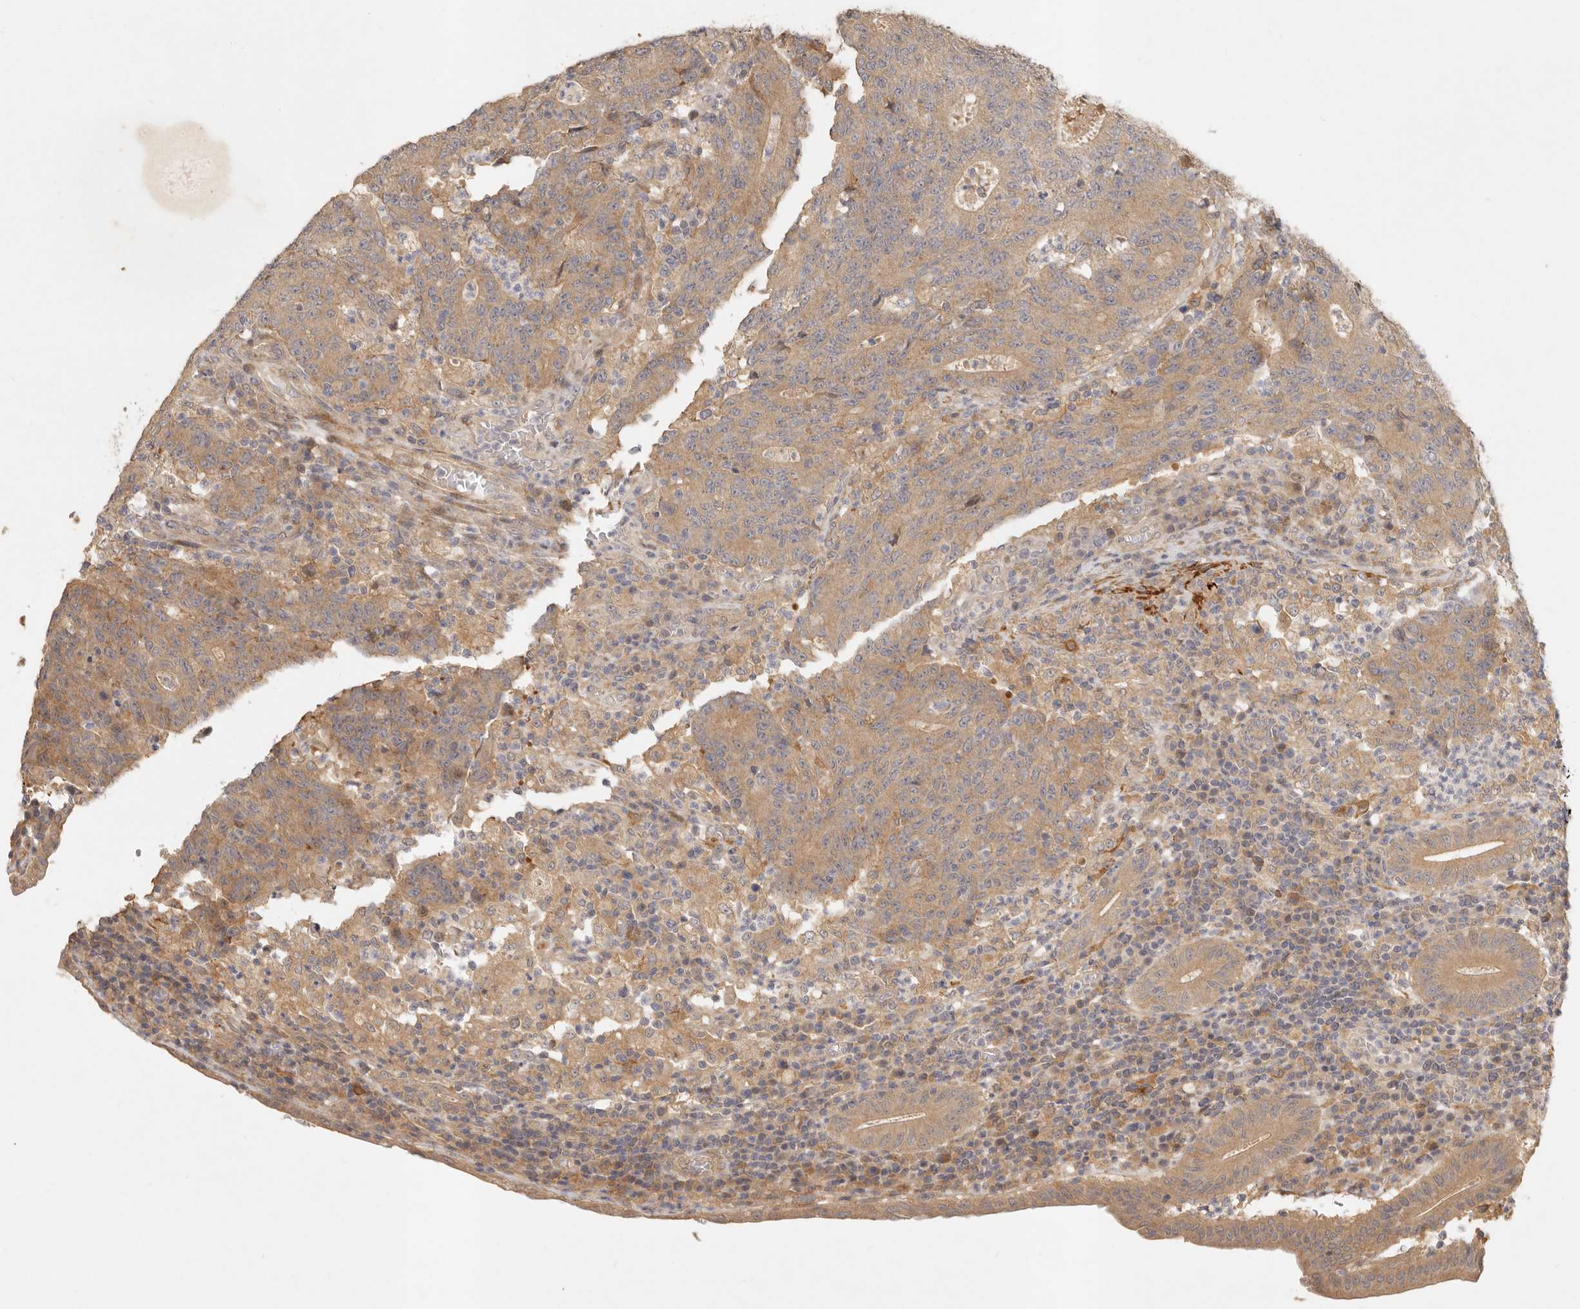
{"staining": {"intensity": "moderate", "quantity": ">75%", "location": "cytoplasmic/membranous"}, "tissue": "colorectal cancer", "cell_type": "Tumor cells", "image_type": "cancer", "snomed": [{"axis": "morphology", "description": "Adenocarcinoma, NOS"}, {"axis": "topography", "description": "Colon"}], "caption": "A histopathology image of human colorectal cancer (adenocarcinoma) stained for a protein shows moderate cytoplasmic/membranous brown staining in tumor cells.", "gene": "VIPR1", "patient": {"sex": "female", "age": 75}}